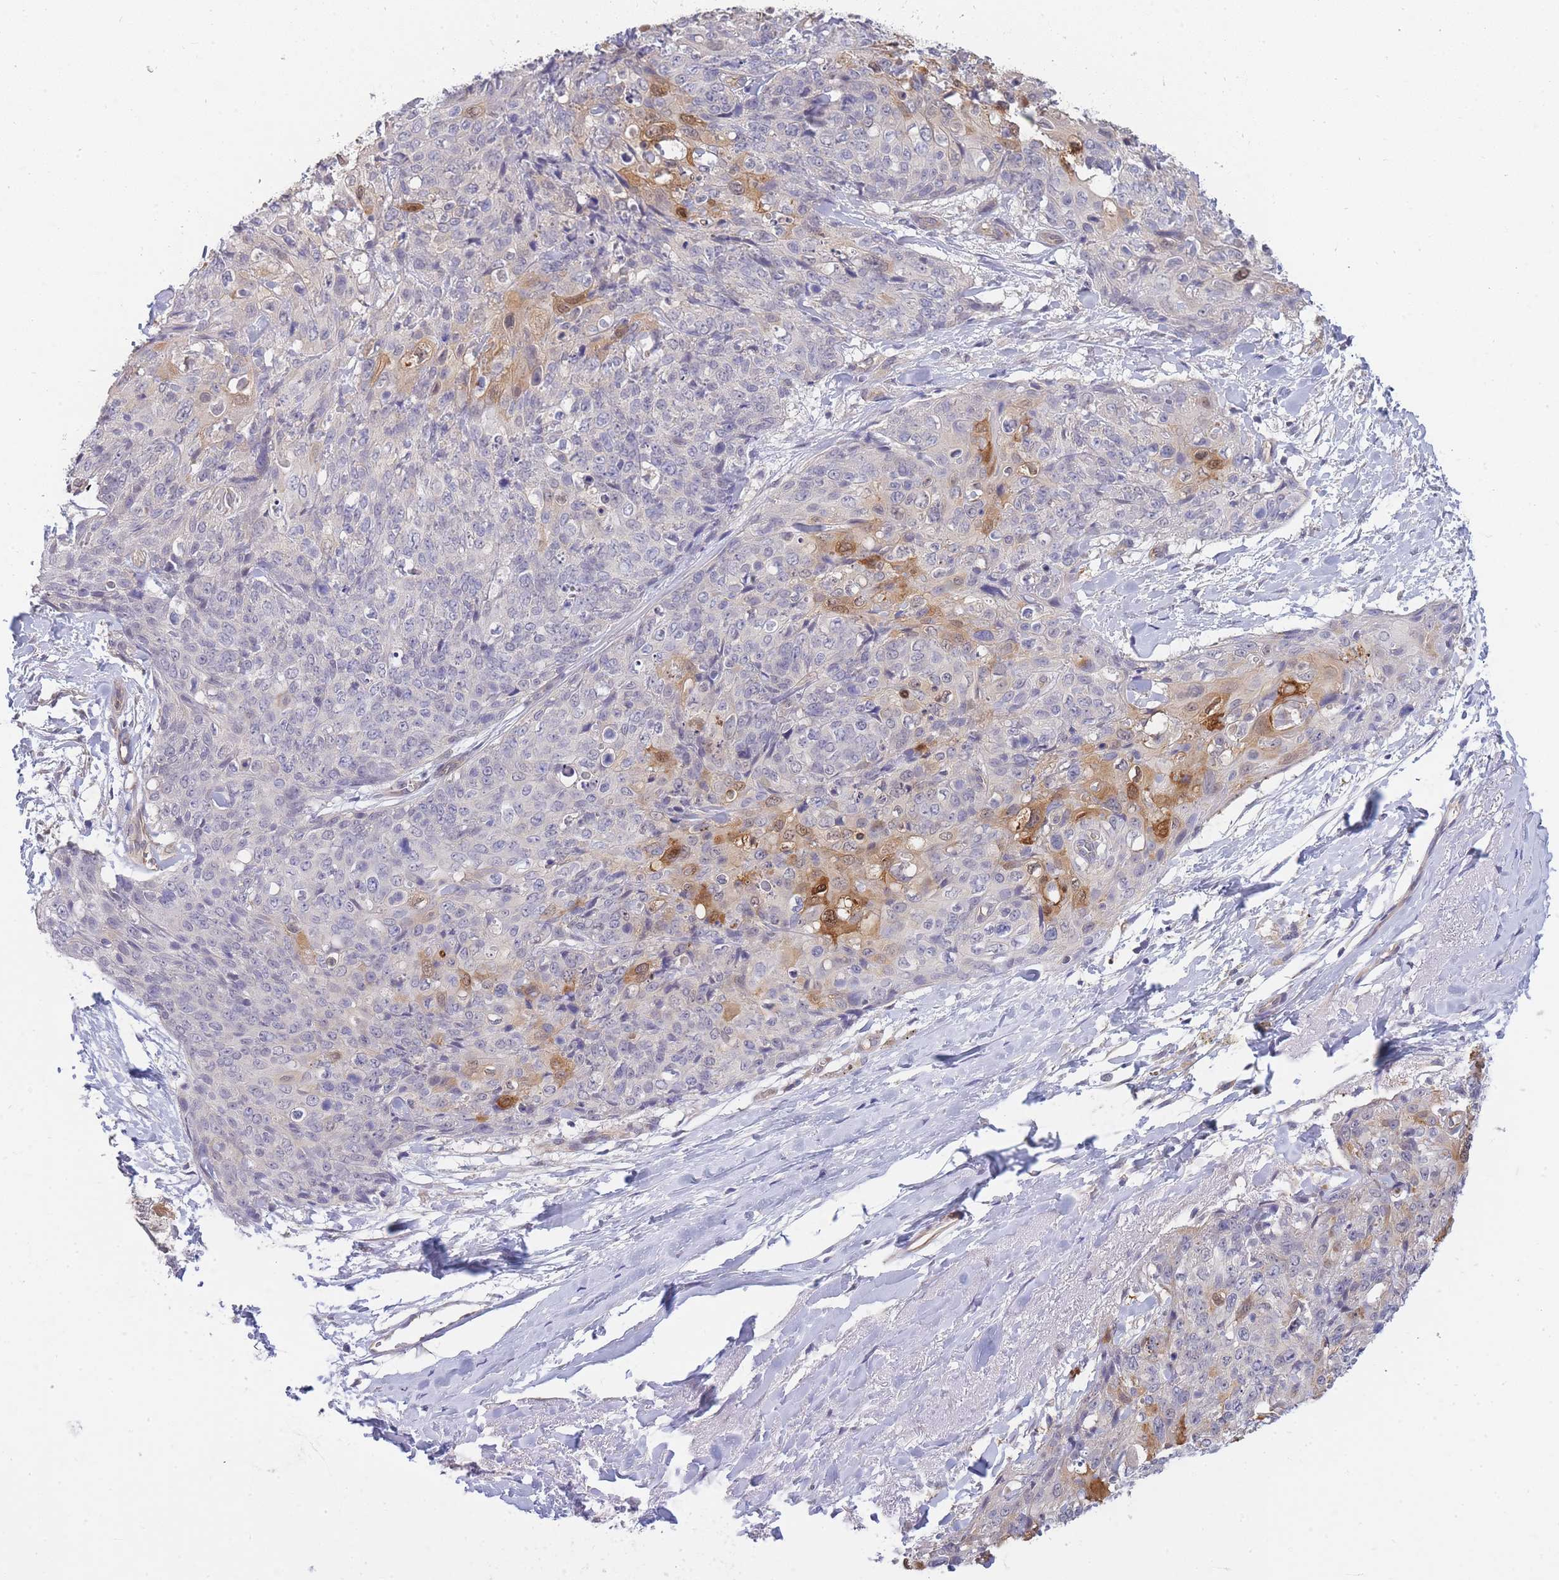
{"staining": {"intensity": "moderate", "quantity": "<25%", "location": "cytoplasmic/membranous,nuclear"}, "tissue": "skin cancer", "cell_type": "Tumor cells", "image_type": "cancer", "snomed": [{"axis": "morphology", "description": "Squamous cell carcinoma, NOS"}, {"axis": "topography", "description": "Skin"}, {"axis": "topography", "description": "Vulva"}], "caption": "DAB immunohistochemical staining of squamous cell carcinoma (skin) shows moderate cytoplasmic/membranous and nuclear protein staining in about <25% of tumor cells. (Brightfield microscopy of DAB IHC at high magnification).", "gene": "C19orf25", "patient": {"sex": "female", "age": 85}}